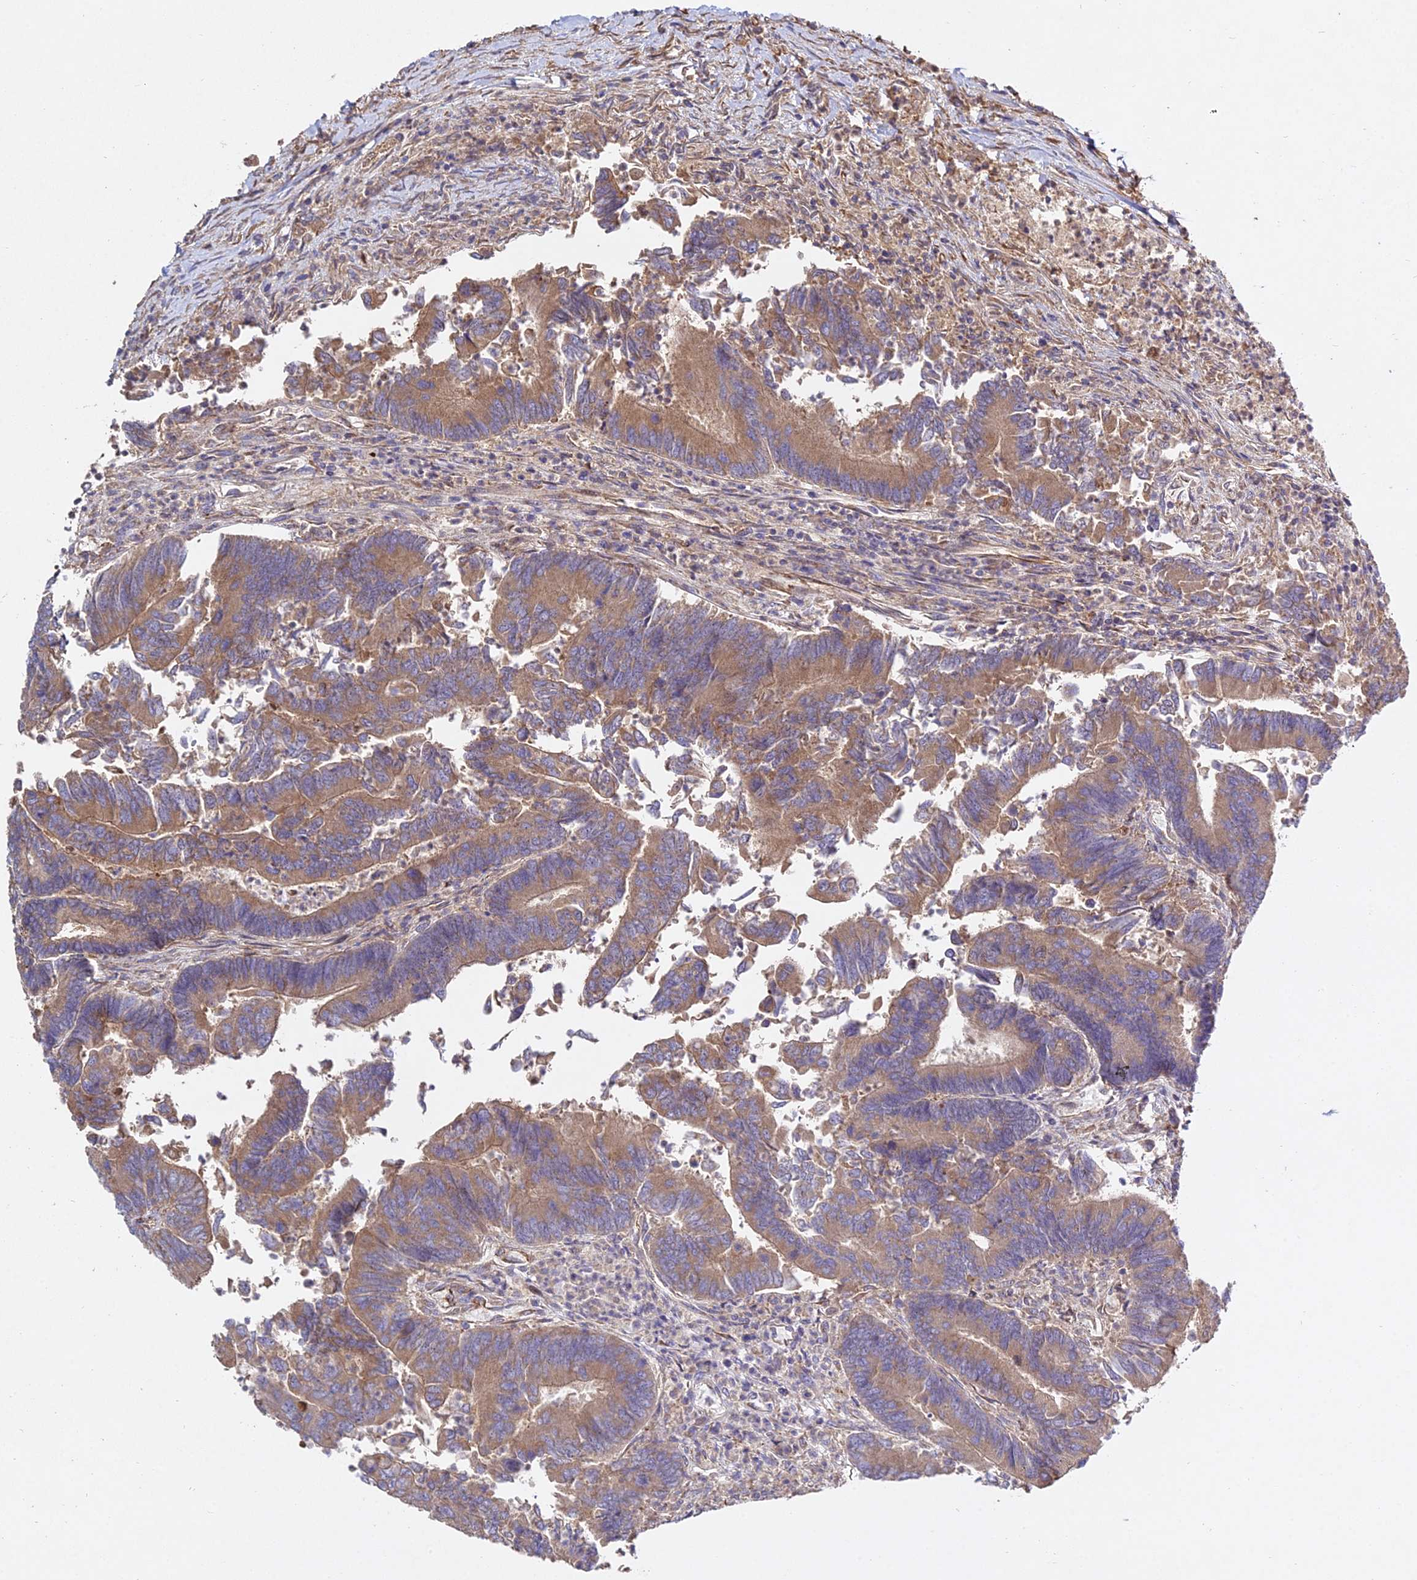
{"staining": {"intensity": "moderate", "quantity": ">75%", "location": "cytoplasmic/membranous"}, "tissue": "colorectal cancer", "cell_type": "Tumor cells", "image_type": "cancer", "snomed": [{"axis": "morphology", "description": "Adenocarcinoma, NOS"}, {"axis": "topography", "description": "Colon"}], "caption": "There is medium levels of moderate cytoplasmic/membranous staining in tumor cells of adenocarcinoma (colorectal), as demonstrated by immunohistochemical staining (brown color).", "gene": "GRTP1", "patient": {"sex": "female", "age": 67}}